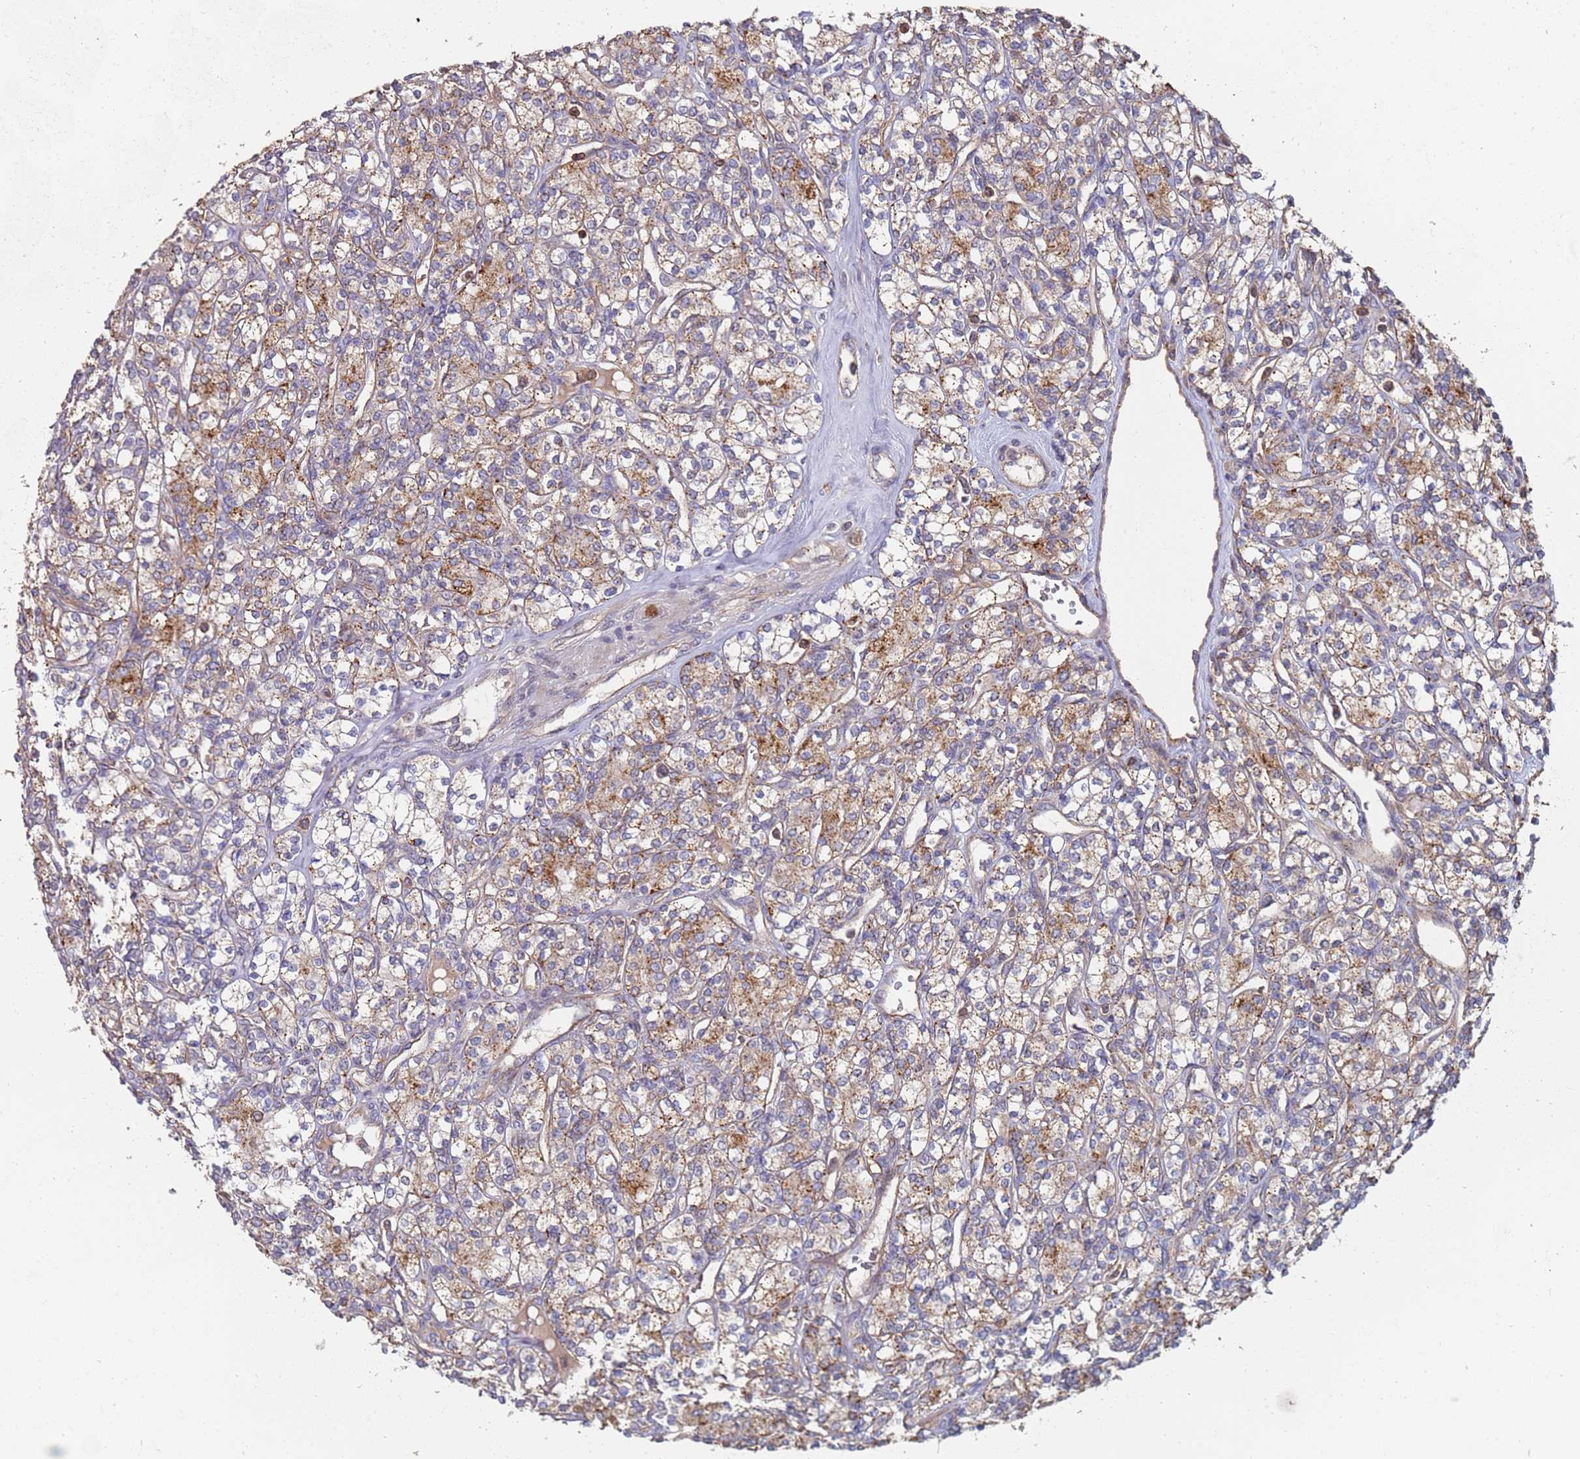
{"staining": {"intensity": "moderate", "quantity": "25%-75%", "location": "cytoplasmic/membranous"}, "tissue": "renal cancer", "cell_type": "Tumor cells", "image_type": "cancer", "snomed": [{"axis": "morphology", "description": "Adenocarcinoma, NOS"}, {"axis": "topography", "description": "Kidney"}], "caption": "Moderate cytoplasmic/membranous positivity is appreciated in about 25%-75% of tumor cells in renal cancer (adenocarcinoma). Nuclei are stained in blue.", "gene": "ABCB6", "patient": {"sex": "male", "age": 77}}